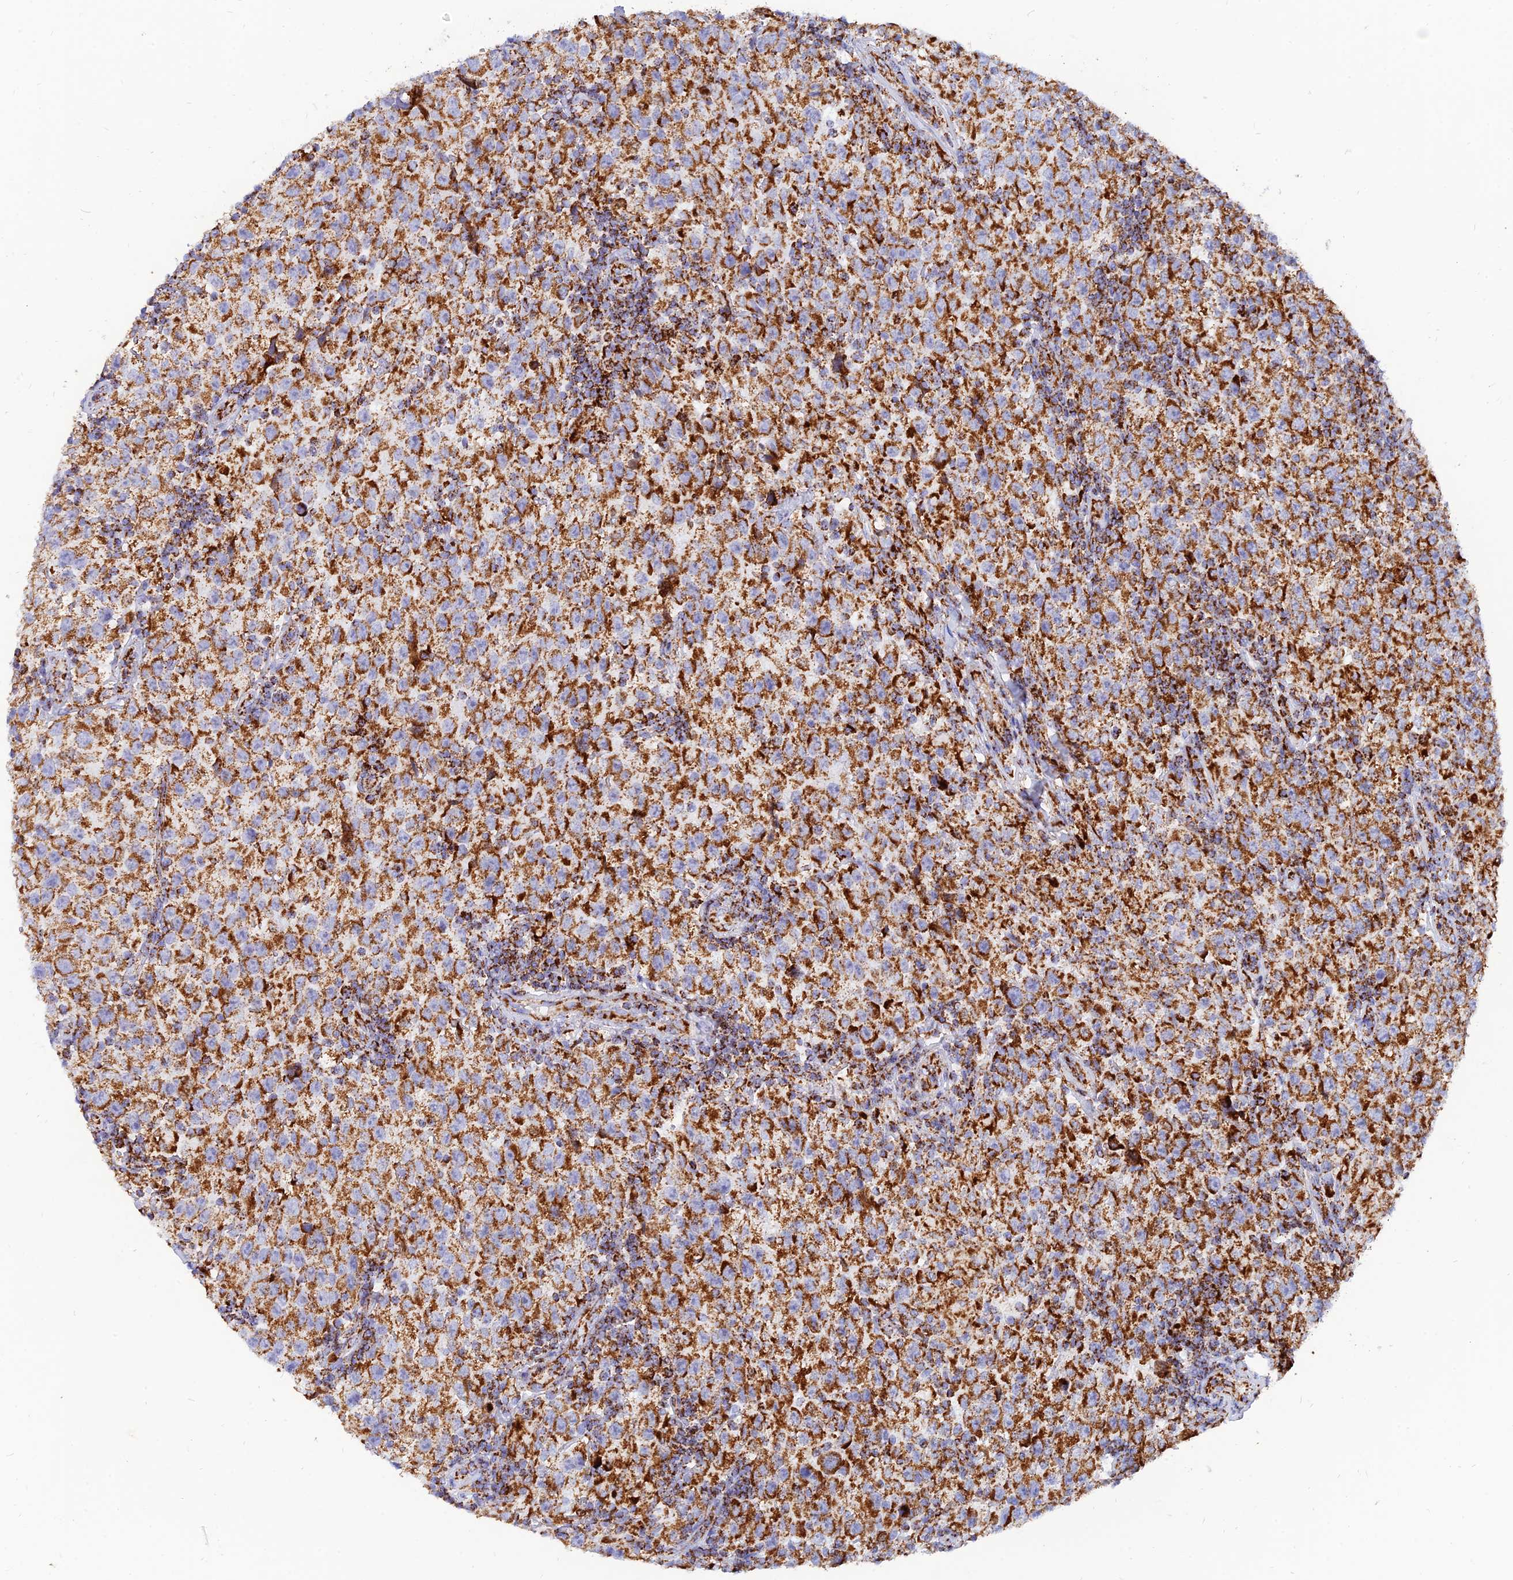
{"staining": {"intensity": "strong", "quantity": ">75%", "location": "cytoplasmic/membranous"}, "tissue": "testis cancer", "cell_type": "Tumor cells", "image_type": "cancer", "snomed": [{"axis": "morphology", "description": "Seminoma, NOS"}, {"axis": "morphology", "description": "Carcinoma, Embryonal, NOS"}, {"axis": "topography", "description": "Testis"}], "caption": "Protein staining demonstrates strong cytoplasmic/membranous expression in about >75% of tumor cells in testis cancer (seminoma). The protein is shown in brown color, while the nuclei are stained blue.", "gene": "NDUFB6", "patient": {"sex": "male", "age": 41}}